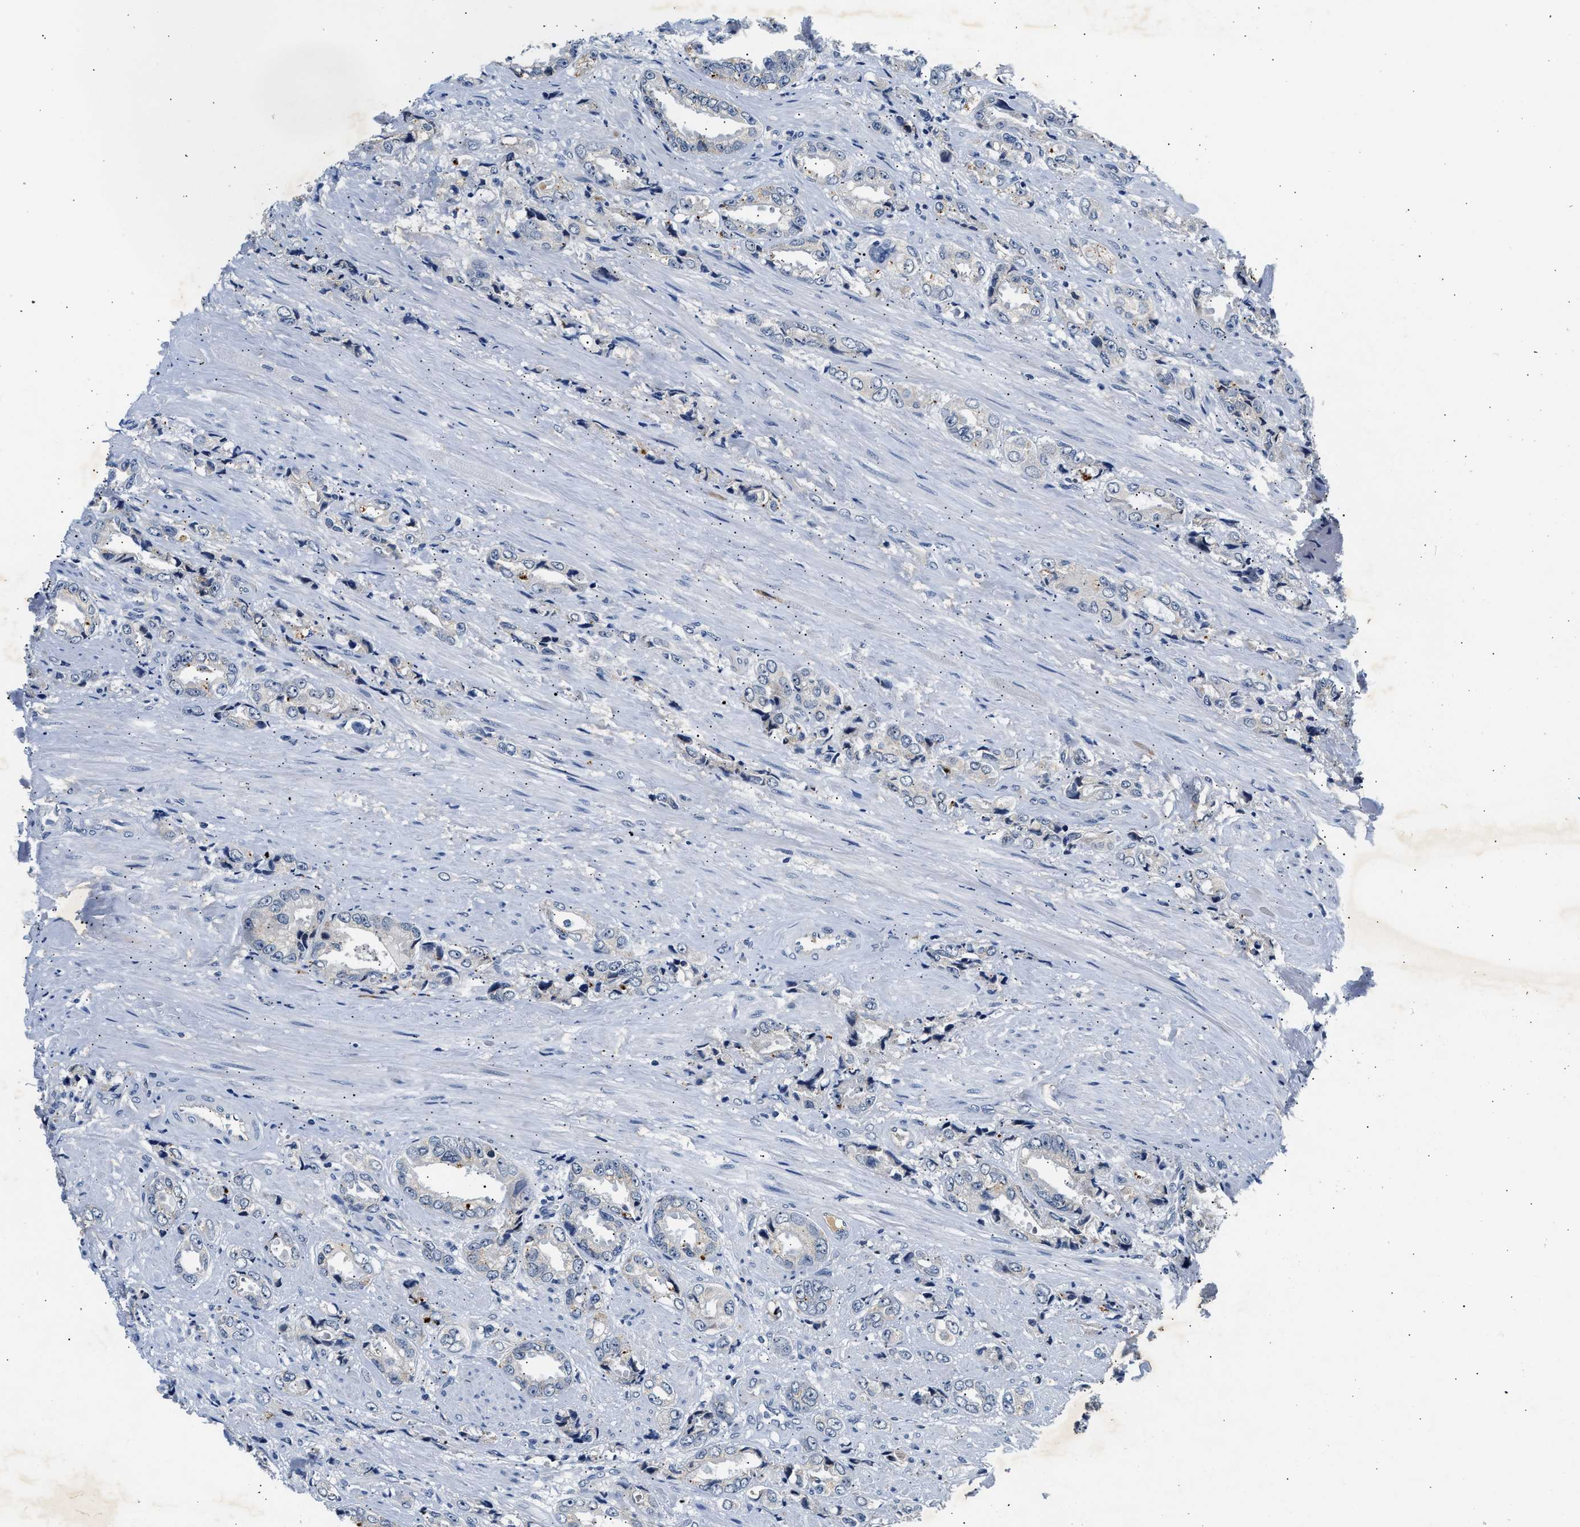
{"staining": {"intensity": "negative", "quantity": "none", "location": "none"}, "tissue": "prostate cancer", "cell_type": "Tumor cells", "image_type": "cancer", "snomed": [{"axis": "morphology", "description": "Adenocarcinoma, High grade"}, {"axis": "topography", "description": "Prostate"}], "caption": "High magnification brightfield microscopy of prostate adenocarcinoma (high-grade) stained with DAB (brown) and counterstained with hematoxylin (blue): tumor cells show no significant positivity.", "gene": "MED22", "patient": {"sex": "male", "age": 61}}